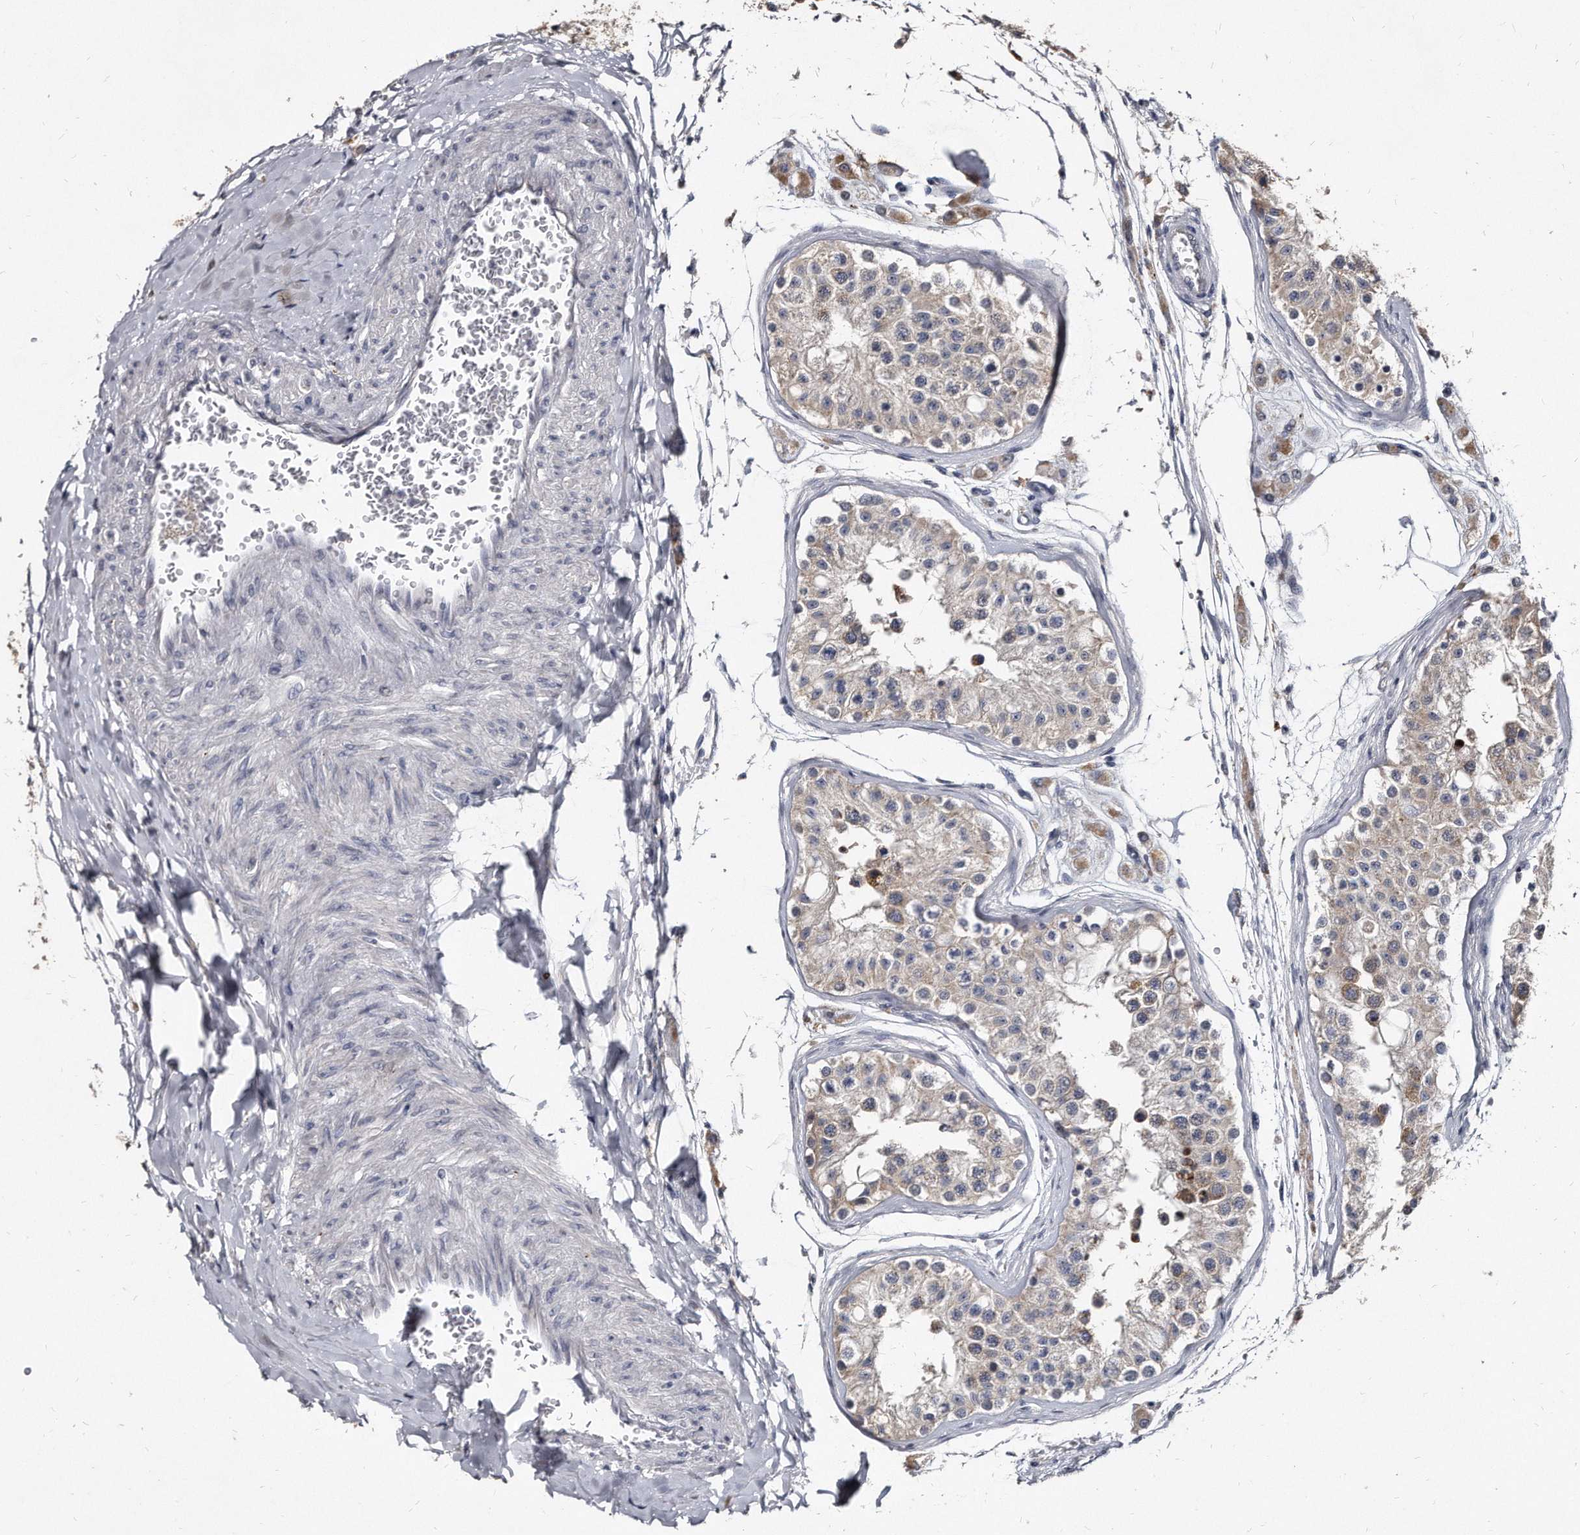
{"staining": {"intensity": "weak", "quantity": "25%-75%", "location": "cytoplasmic/membranous"}, "tissue": "testis", "cell_type": "Cells in seminiferous ducts", "image_type": "normal", "snomed": [{"axis": "morphology", "description": "Normal tissue, NOS"}, {"axis": "morphology", "description": "Adenocarcinoma, metastatic, NOS"}, {"axis": "topography", "description": "Testis"}], "caption": "Testis stained with DAB (3,3'-diaminobenzidine) IHC shows low levels of weak cytoplasmic/membranous staining in approximately 25%-75% of cells in seminiferous ducts. (DAB (3,3'-diaminobenzidine) IHC with brightfield microscopy, high magnification).", "gene": "KLHDC3", "patient": {"sex": "male", "age": 26}}